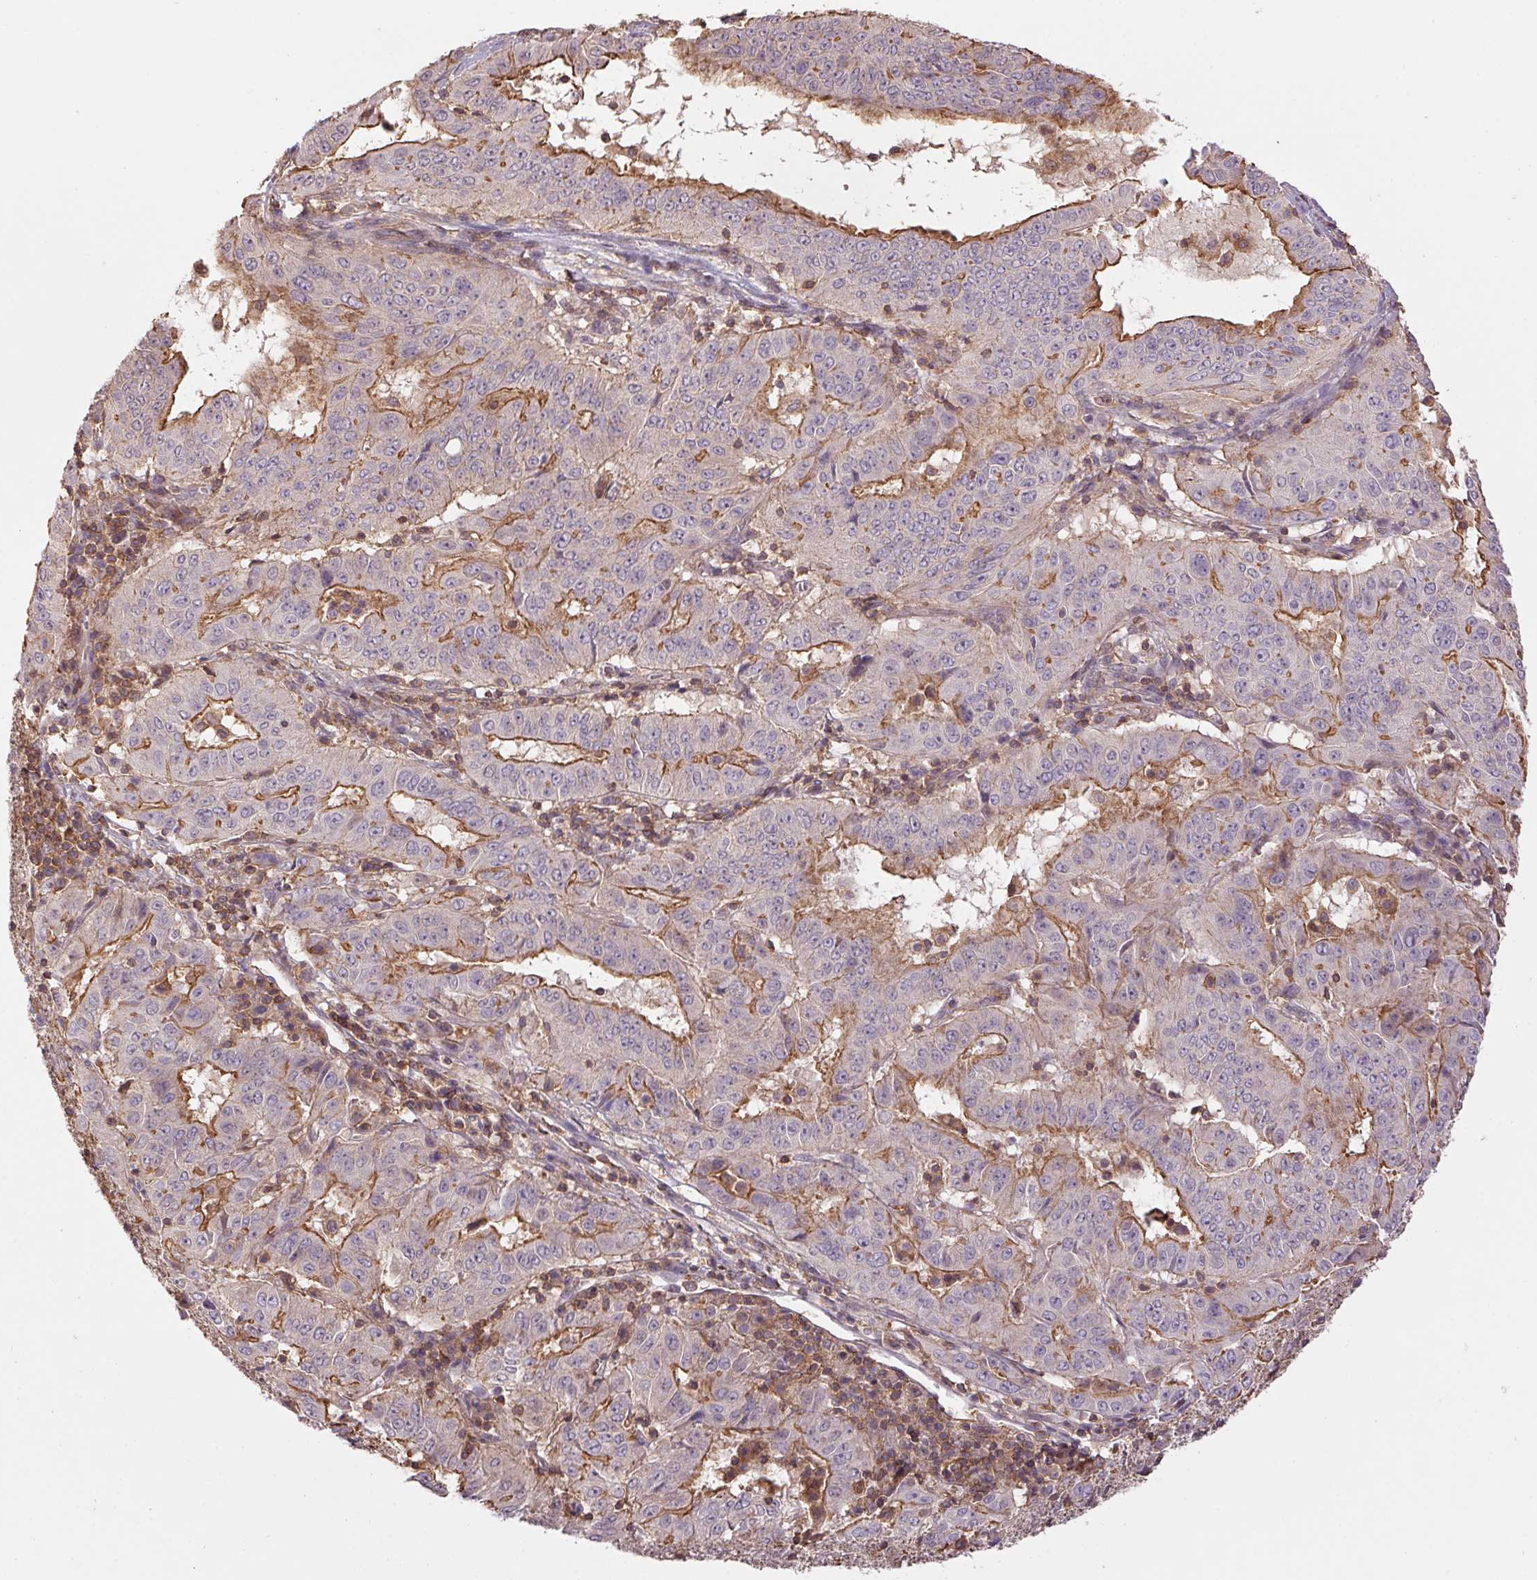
{"staining": {"intensity": "moderate", "quantity": "25%-75%", "location": "cytoplasmic/membranous"}, "tissue": "pancreatic cancer", "cell_type": "Tumor cells", "image_type": "cancer", "snomed": [{"axis": "morphology", "description": "Adenocarcinoma, NOS"}, {"axis": "topography", "description": "Pancreas"}], "caption": "Pancreatic adenocarcinoma stained with a protein marker displays moderate staining in tumor cells.", "gene": "TUBA3D", "patient": {"sex": "male", "age": 63}}